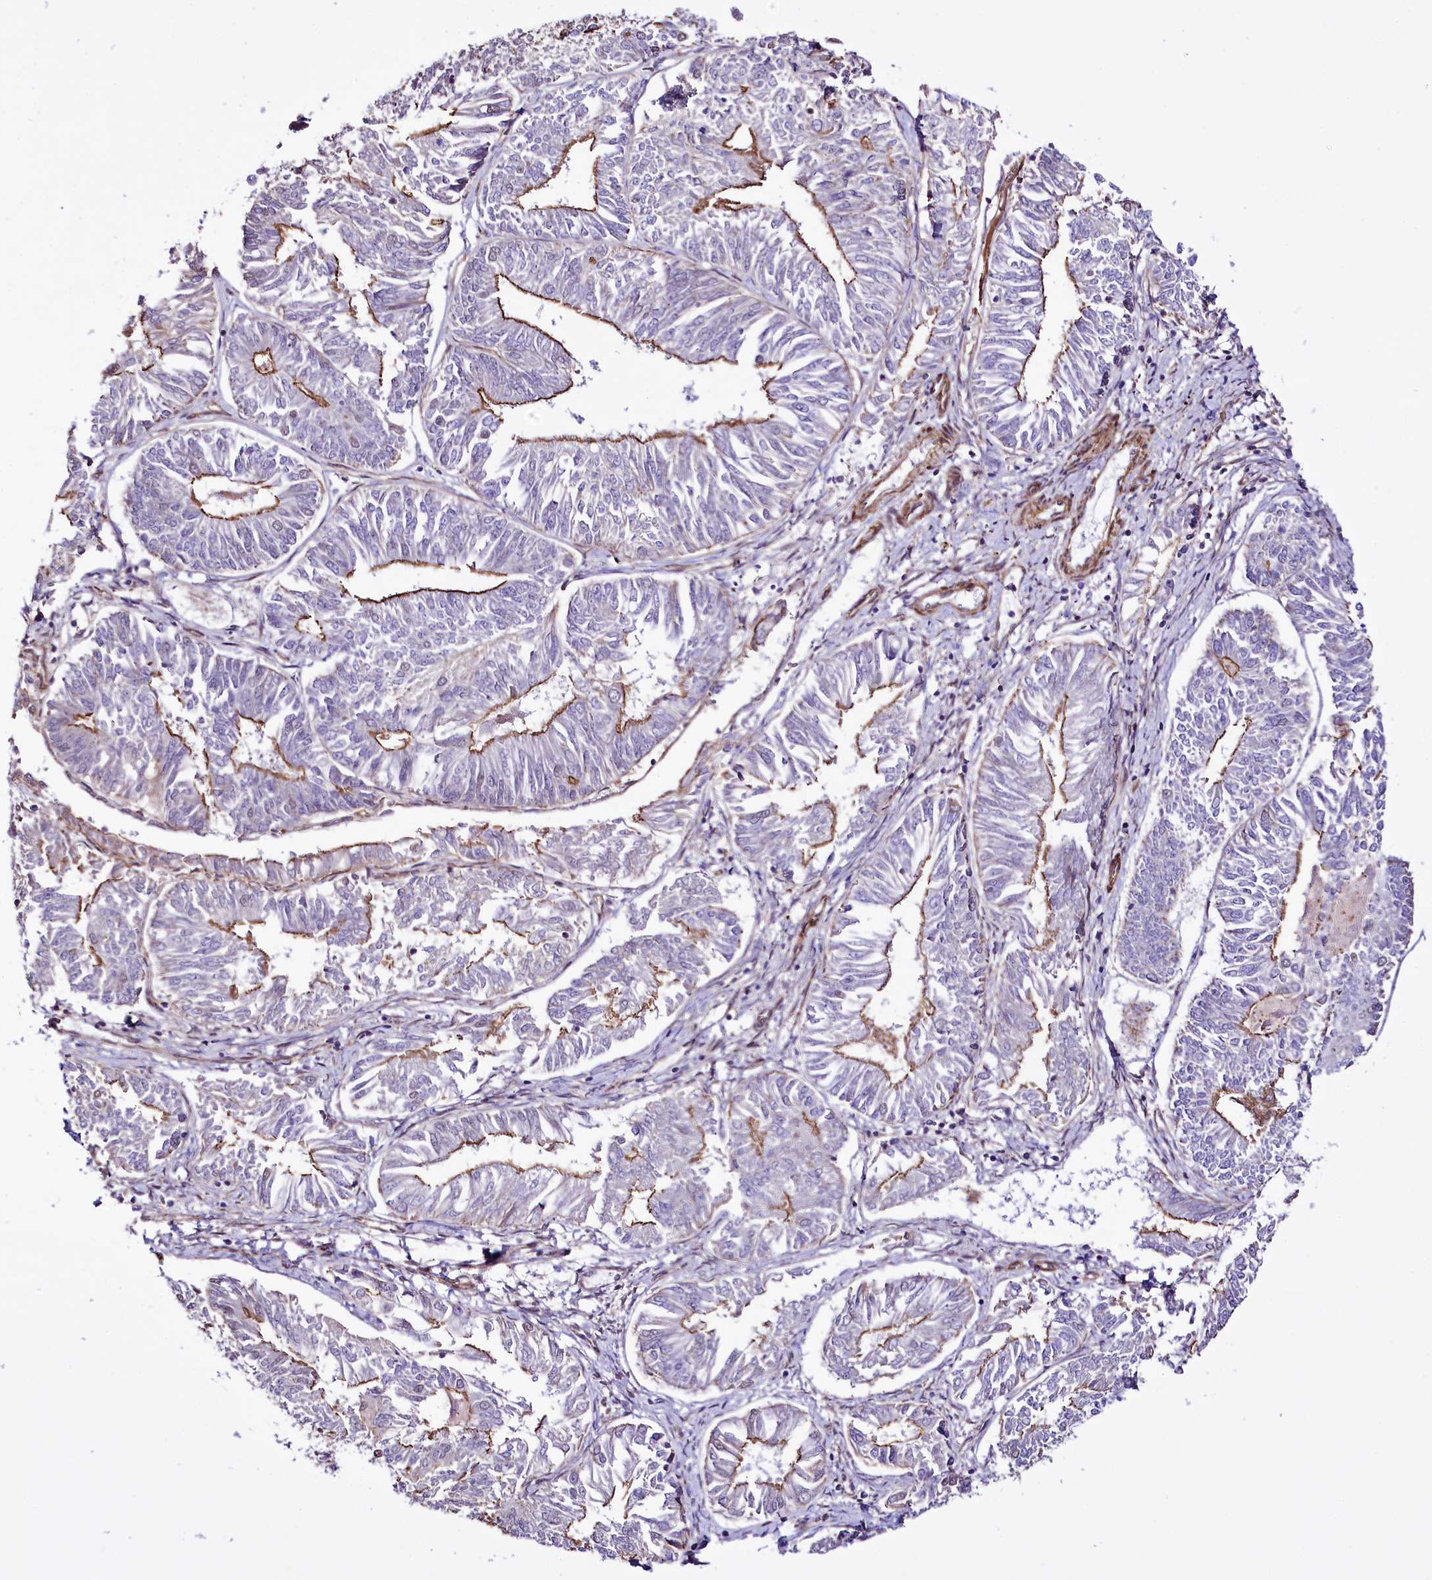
{"staining": {"intensity": "moderate", "quantity": "25%-75%", "location": "cytoplasmic/membranous"}, "tissue": "endometrial cancer", "cell_type": "Tumor cells", "image_type": "cancer", "snomed": [{"axis": "morphology", "description": "Adenocarcinoma, NOS"}, {"axis": "topography", "description": "Endometrium"}], "caption": "High-power microscopy captured an immunohistochemistry image of endometrial adenocarcinoma, revealing moderate cytoplasmic/membranous expression in about 25%-75% of tumor cells.", "gene": "ST7", "patient": {"sex": "female", "age": 58}}